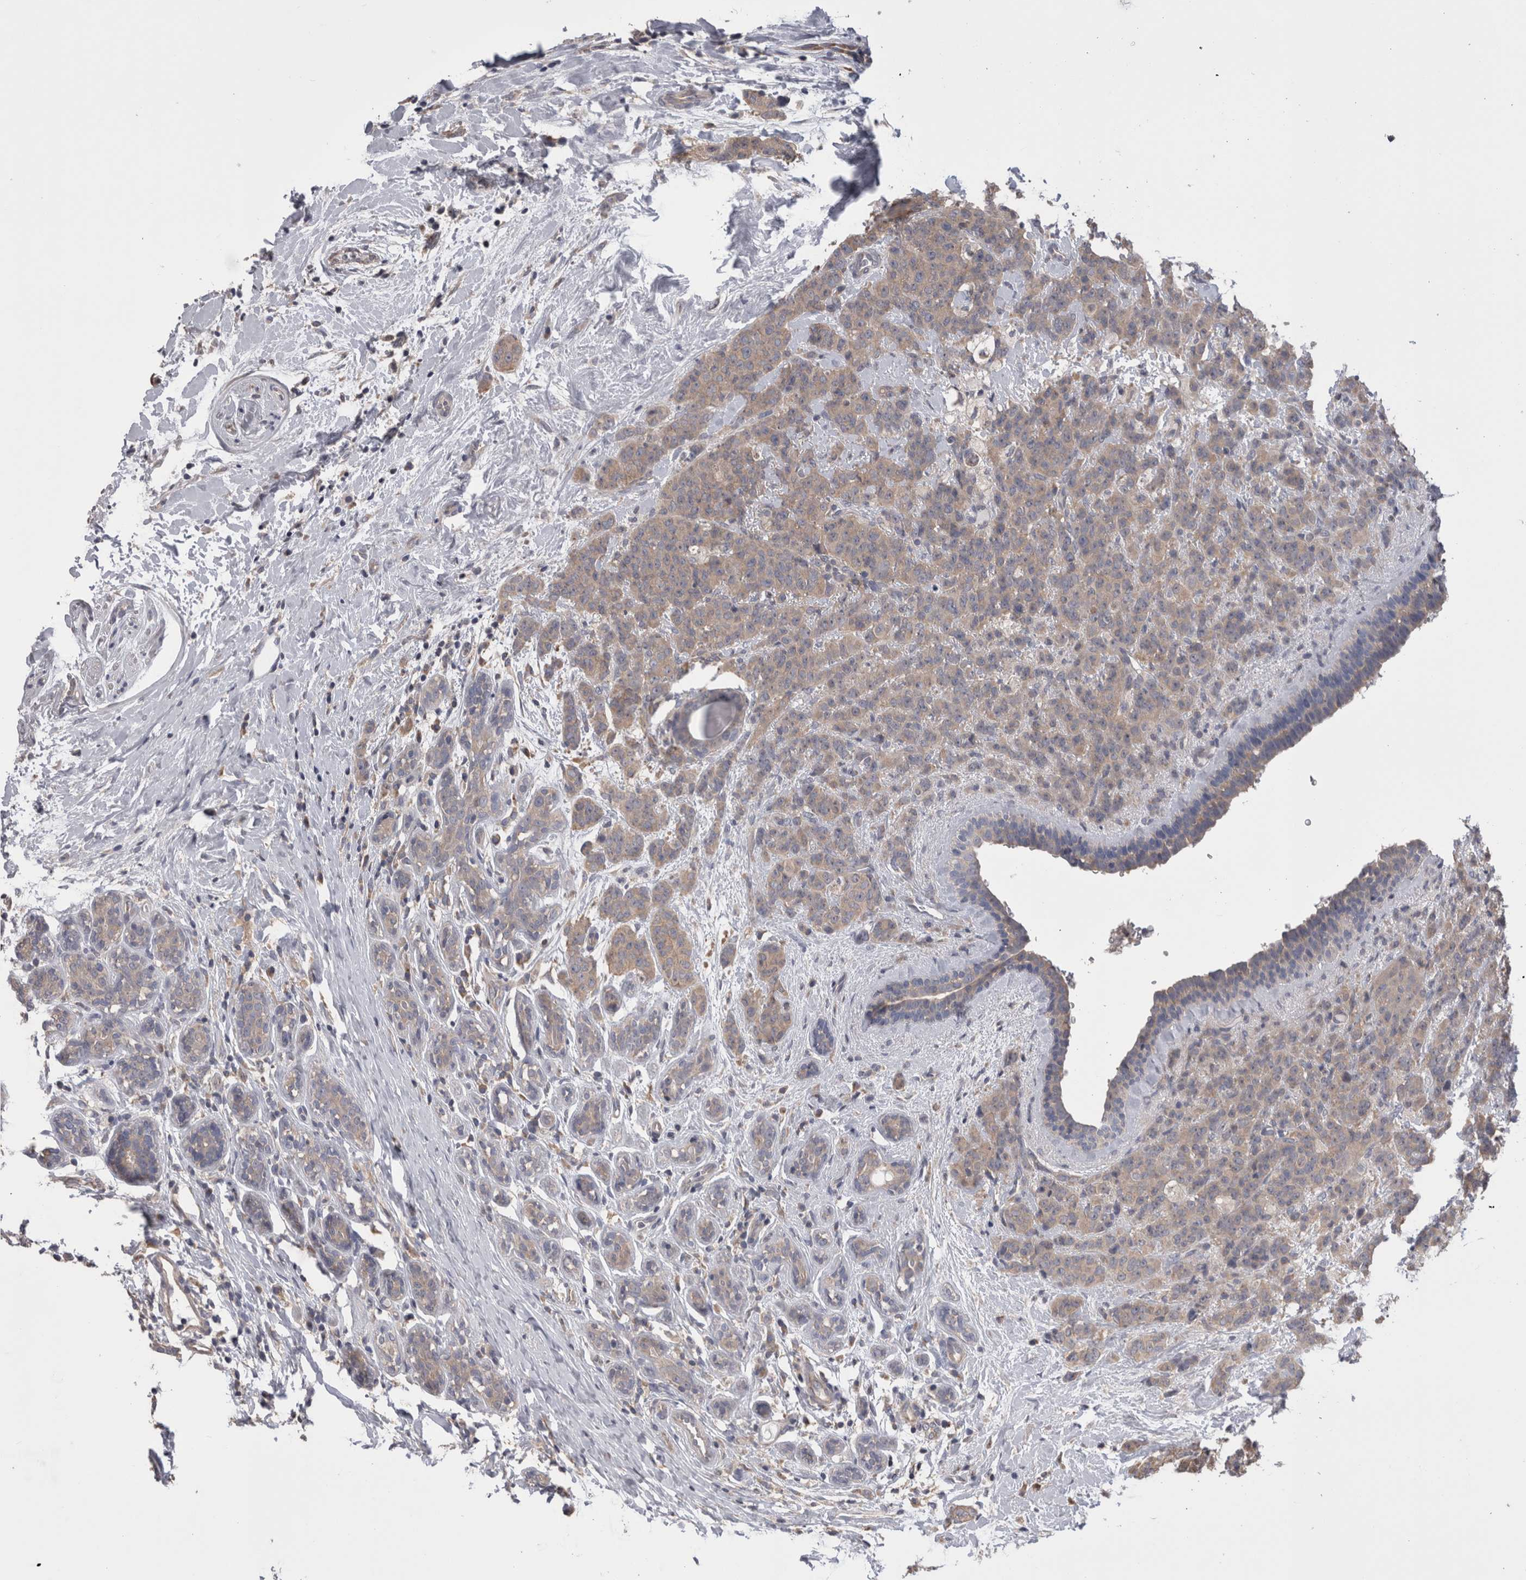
{"staining": {"intensity": "weak", "quantity": ">75%", "location": "cytoplasmic/membranous"}, "tissue": "breast cancer", "cell_type": "Tumor cells", "image_type": "cancer", "snomed": [{"axis": "morphology", "description": "Normal tissue, NOS"}, {"axis": "morphology", "description": "Duct carcinoma"}, {"axis": "topography", "description": "Breast"}], "caption": "A brown stain highlights weak cytoplasmic/membranous staining of a protein in human breast cancer tumor cells.", "gene": "DCTN6", "patient": {"sex": "female", "age": 40}}